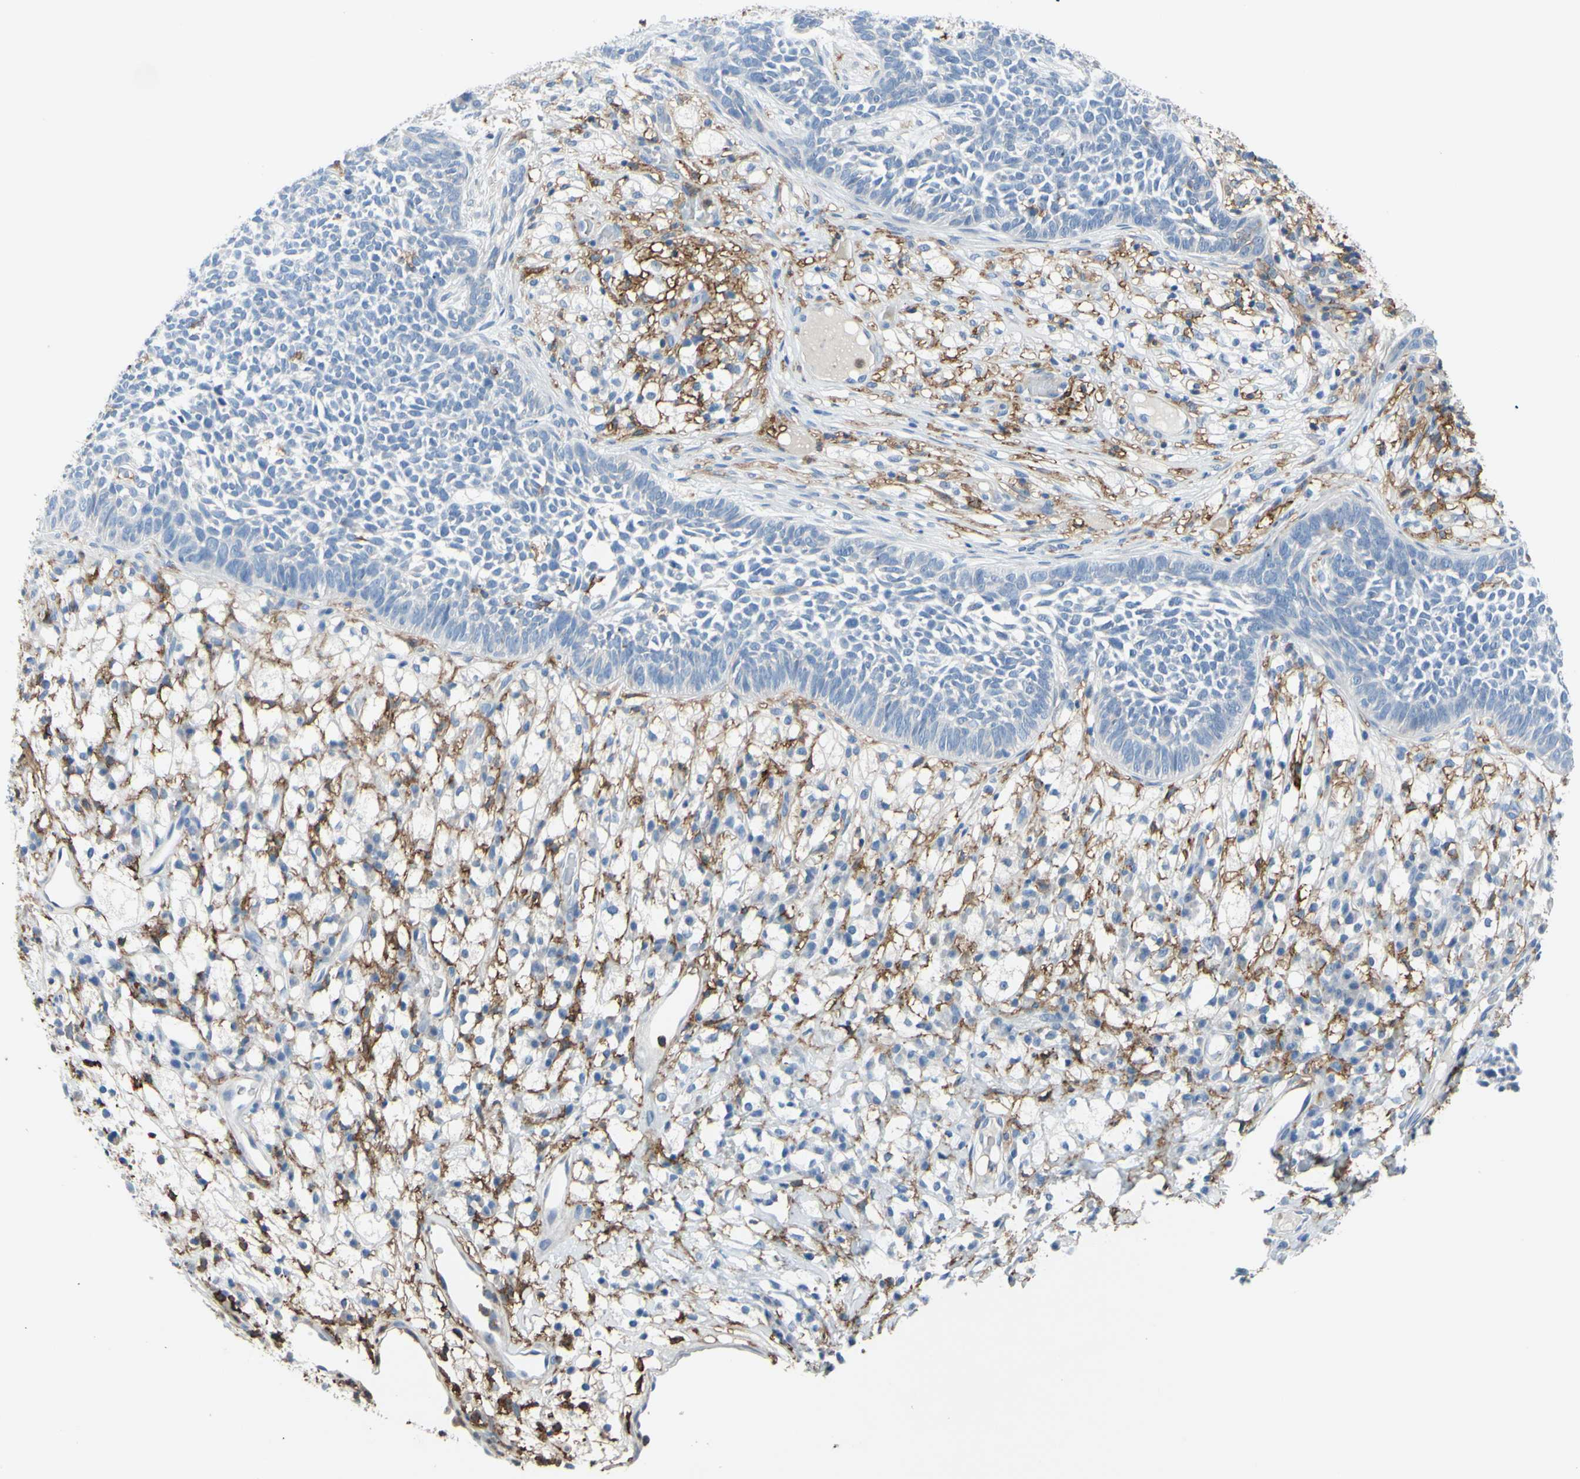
{"staining": {"intensity": "negative", "quantity": "none", "location": "none"}, "tissue": "skin cancer", "cell_type": "Tumor cells", "image_type": "cancer", "snomed": [{"axis": "morphology", "description": "Basal cell carcinoma"}, {"axis": "topography", "description": "Skin"}], "caption": "A micrograph of human skin cancer is negative for staining in tumor cells.", "gene": "FCGR2A", "patient": {"sex": "female", "age": 84}}